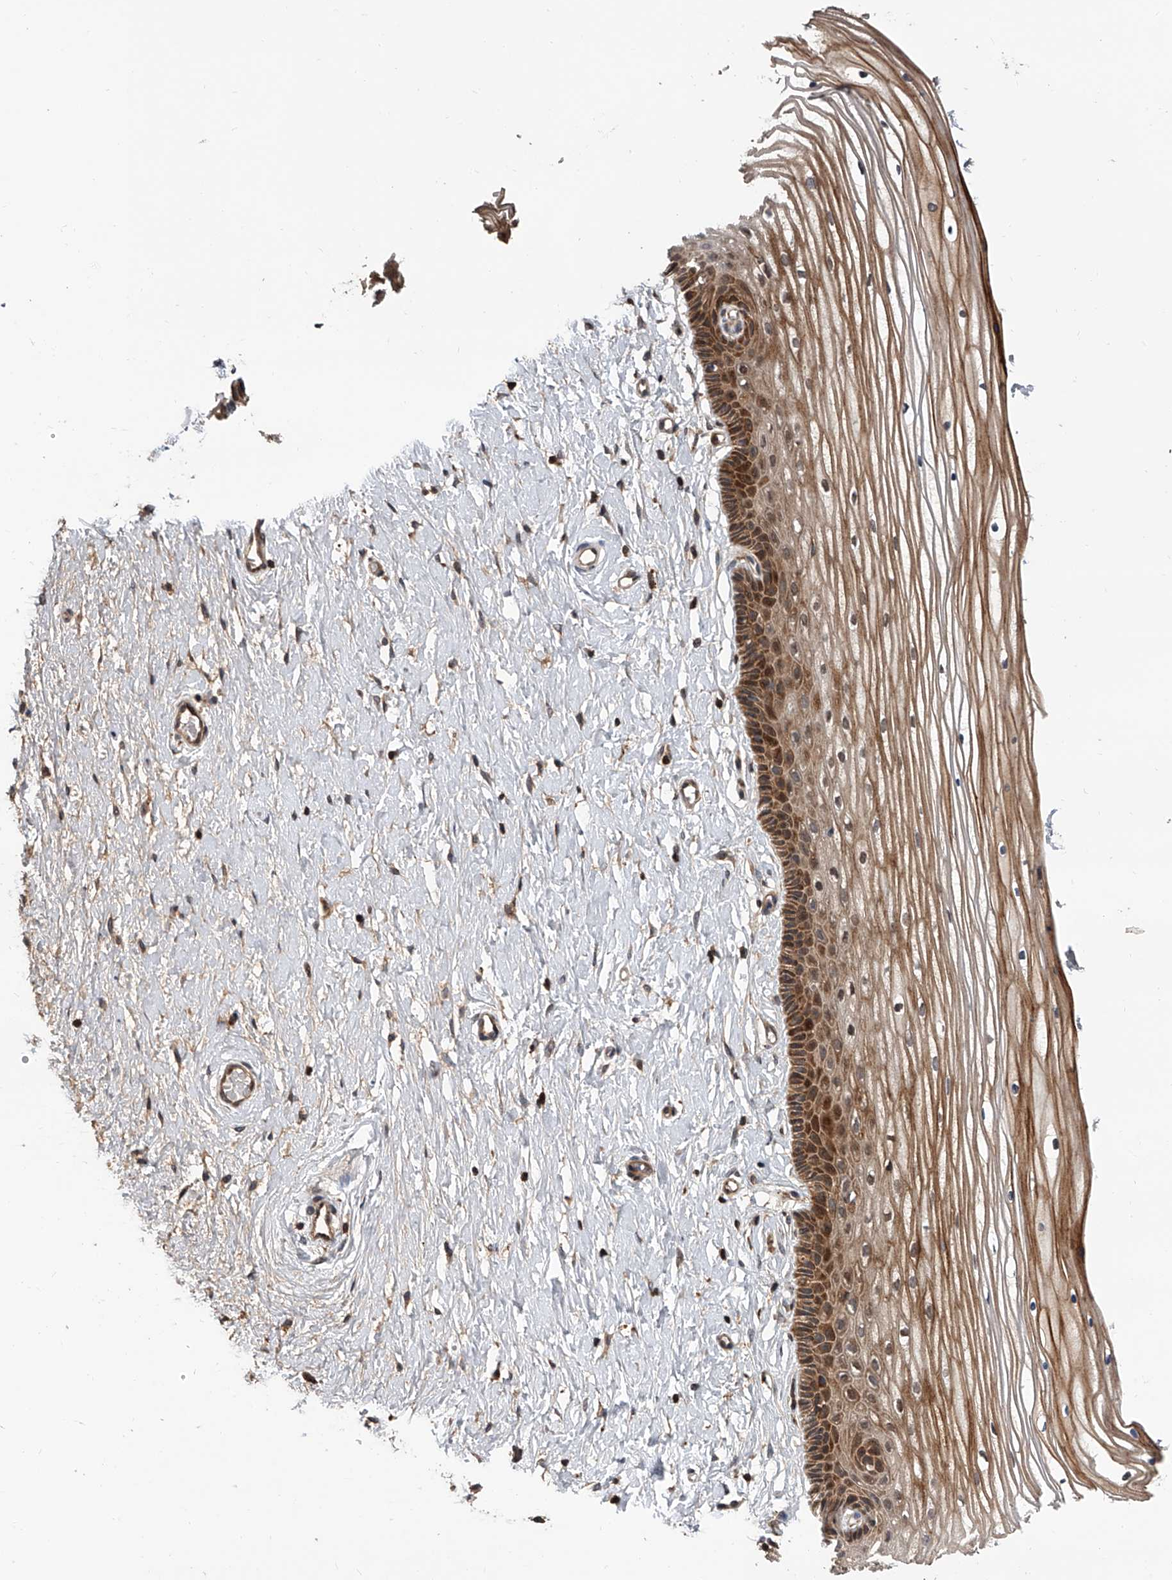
{"staining": {"intensity": "strong", "quantity": ">75%", "location": "cytoplasmic/membranous"}, "tissue": "vagina", "cell_type": "Squamous epithelial cells", "image_type": "normal", "snomed": [{"axis": "morphology", "description": "Normal tissue, NOS"}, {"axis": "topography", "description": "Vagina"}, {"axis": "topography", "description": "Cervix"}], "caption": "DAB immunohistochemical staining of unremarkable vagina reveals strong cytoplasmic/membranous protein staining in about >75% of squamous epithelial cells.", "gene": "USP47", "patient": {"sex": "female", "age": 40}}